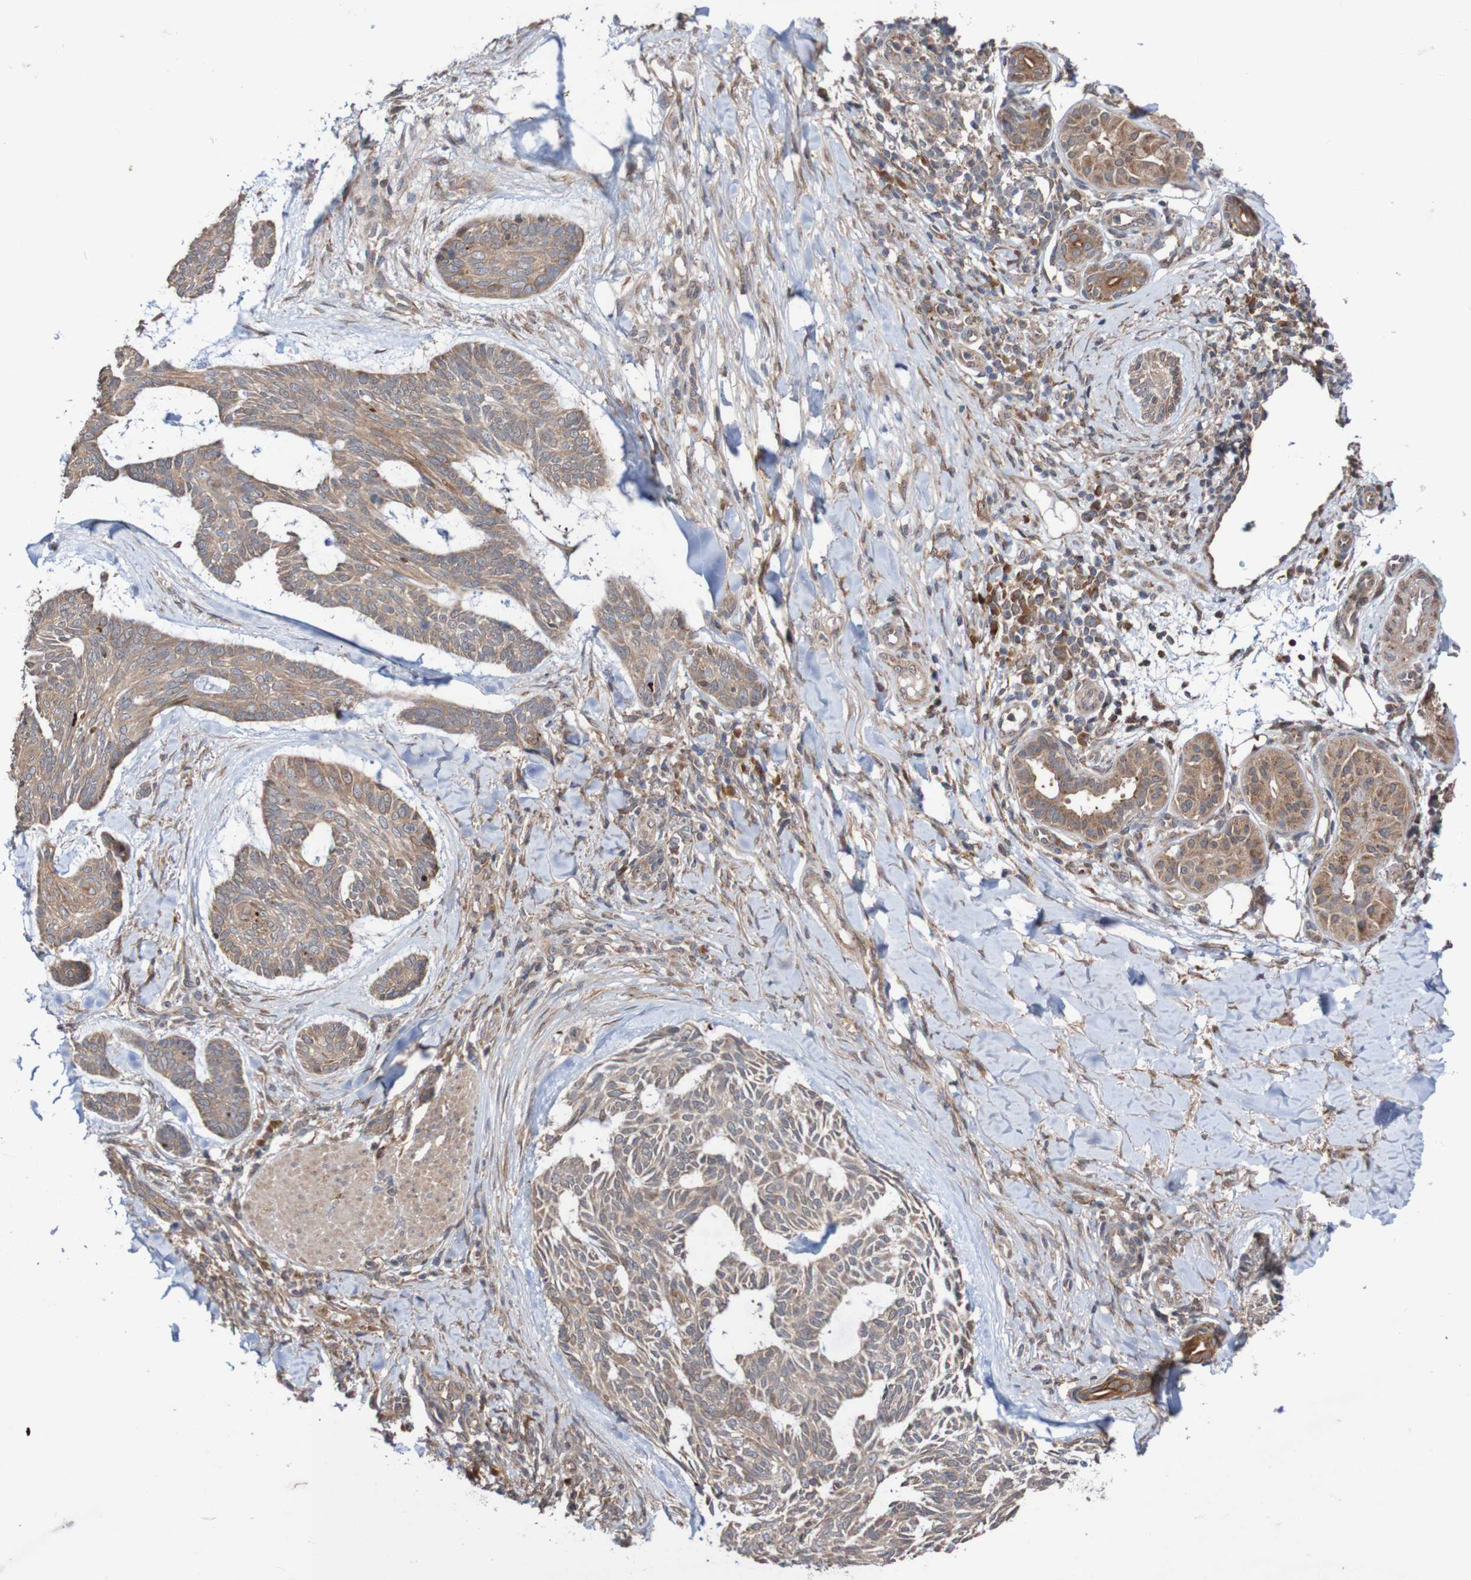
{"staining": {"intensity": "moderate", "quantity": ">75%", "location": "cytoplasmic/membranous"}, "tissue": "skin cancer", "cell_type": "Tumor cells", "image_type": "cancer", "snomed": [{"axis": "morphology", "description": "Basal cell carcinoma"}, {"axis": "topography", "description": "Skin"}], "caption": "Tumor cells reveal medium levels of moderate cytoplasmic/membranous staining in approximately >75% of cells in human skin cancer (basal cell carcinoma). Immunohistochemistry (ihc) stains the protein in brown and the nuclei are stained blue.", "gene": "PHPT1", "patient": {"sex": "male", "age": 43}}